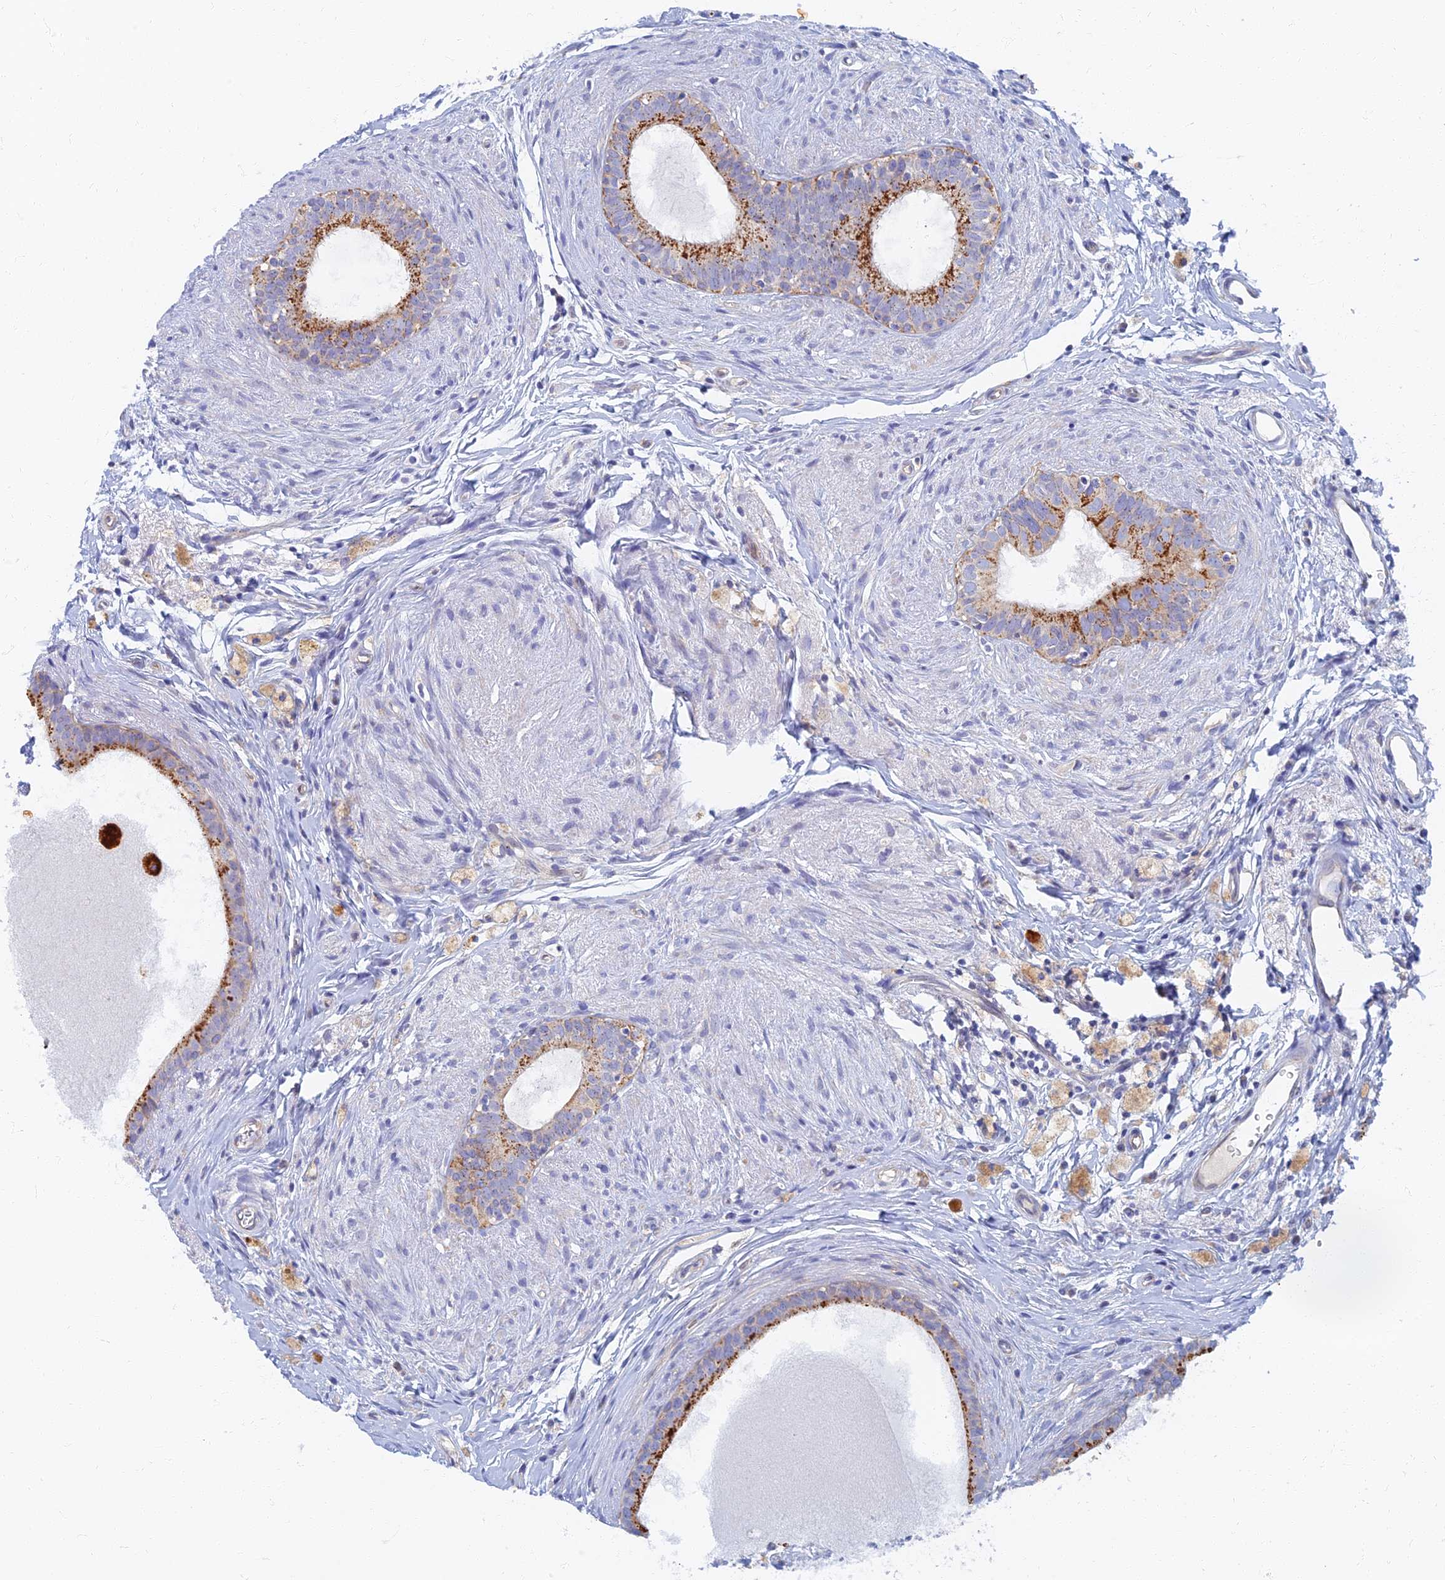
{"staining": {"intensity": "moderate", "quantity": "25%-75%", "location": "cytoplasmic/membranous"}, "tissue": "epididymis", "cell_type": "Glandular cells", "image_type": "normal", "snomed": [{"axis": "morphology", "description": "Normal tissue, NOS"}, {"axis": "topography", "description": "Epididymis"}], "caption": "Immunohistochemistry of normal human epididymis exhibits medium levels of moderate cytoplasmic/membranous positivity in approximately 25%-75% of glandular cells. (DAB IHC with brightfield microscopy, high magnification).", "gene": "TMEM44", "patient": {"sex": "male", "age": 80}}